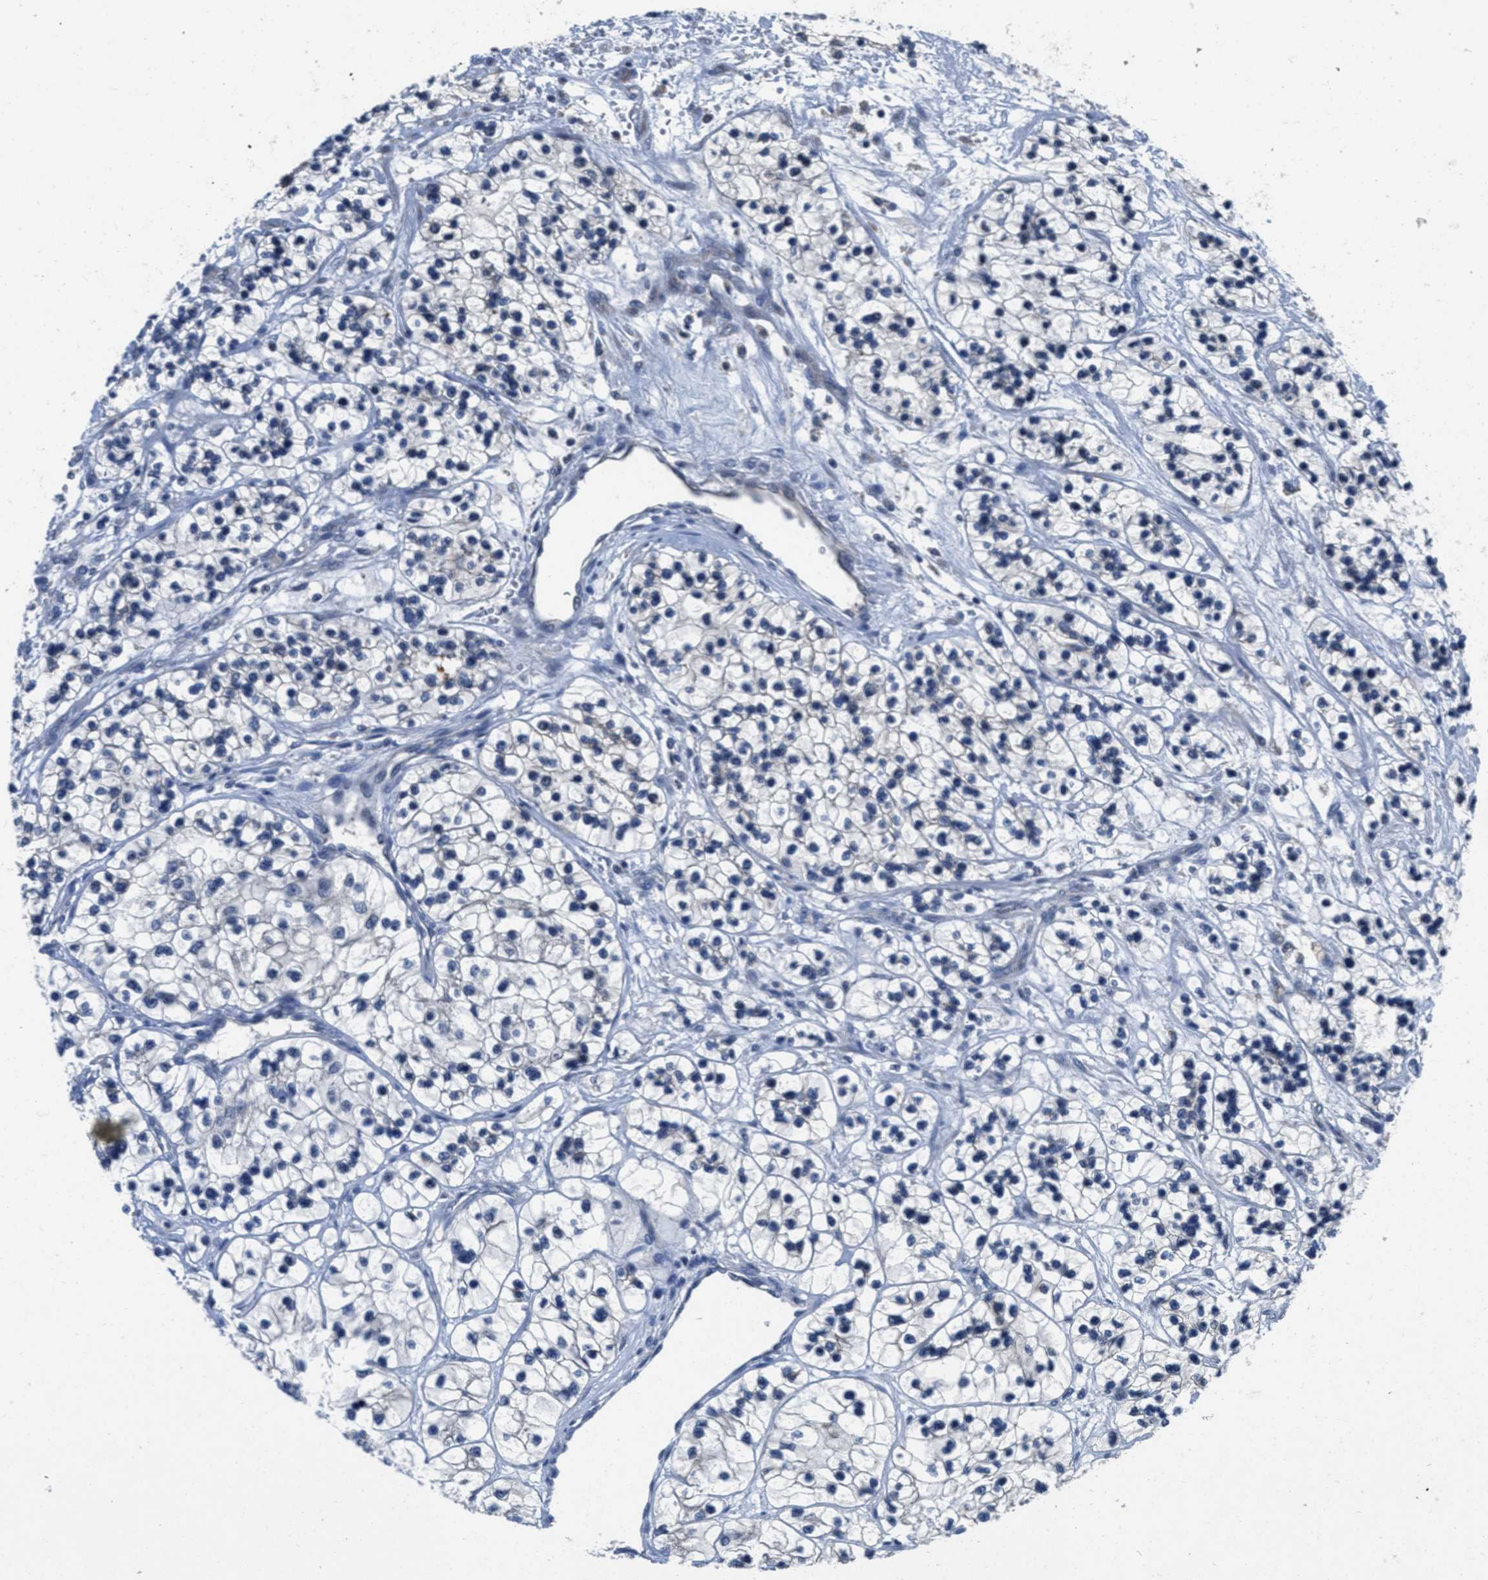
{"staining": {"intensity": "negative", "quantity": "none", "location": "none"}, "tissue": "renal cancer", "cell_type": "Tumor cells", "image_type": "cancer", "snomed": [{"axis": "morphology", "description": "Adenocarcinoma, NOS"}, {"axis": "topography", "description": "Kidney"}], "caption": "Tumor cells show no significant protein positivity in renal adenocarcinoma. (Stains: DAB immunohistochemistry with hematoxylin counter stain, Microscopy: brightfield microscopy at high magnification).", "gene": "ANGPT1", "patient": {"sex": "female", "age": 57}}